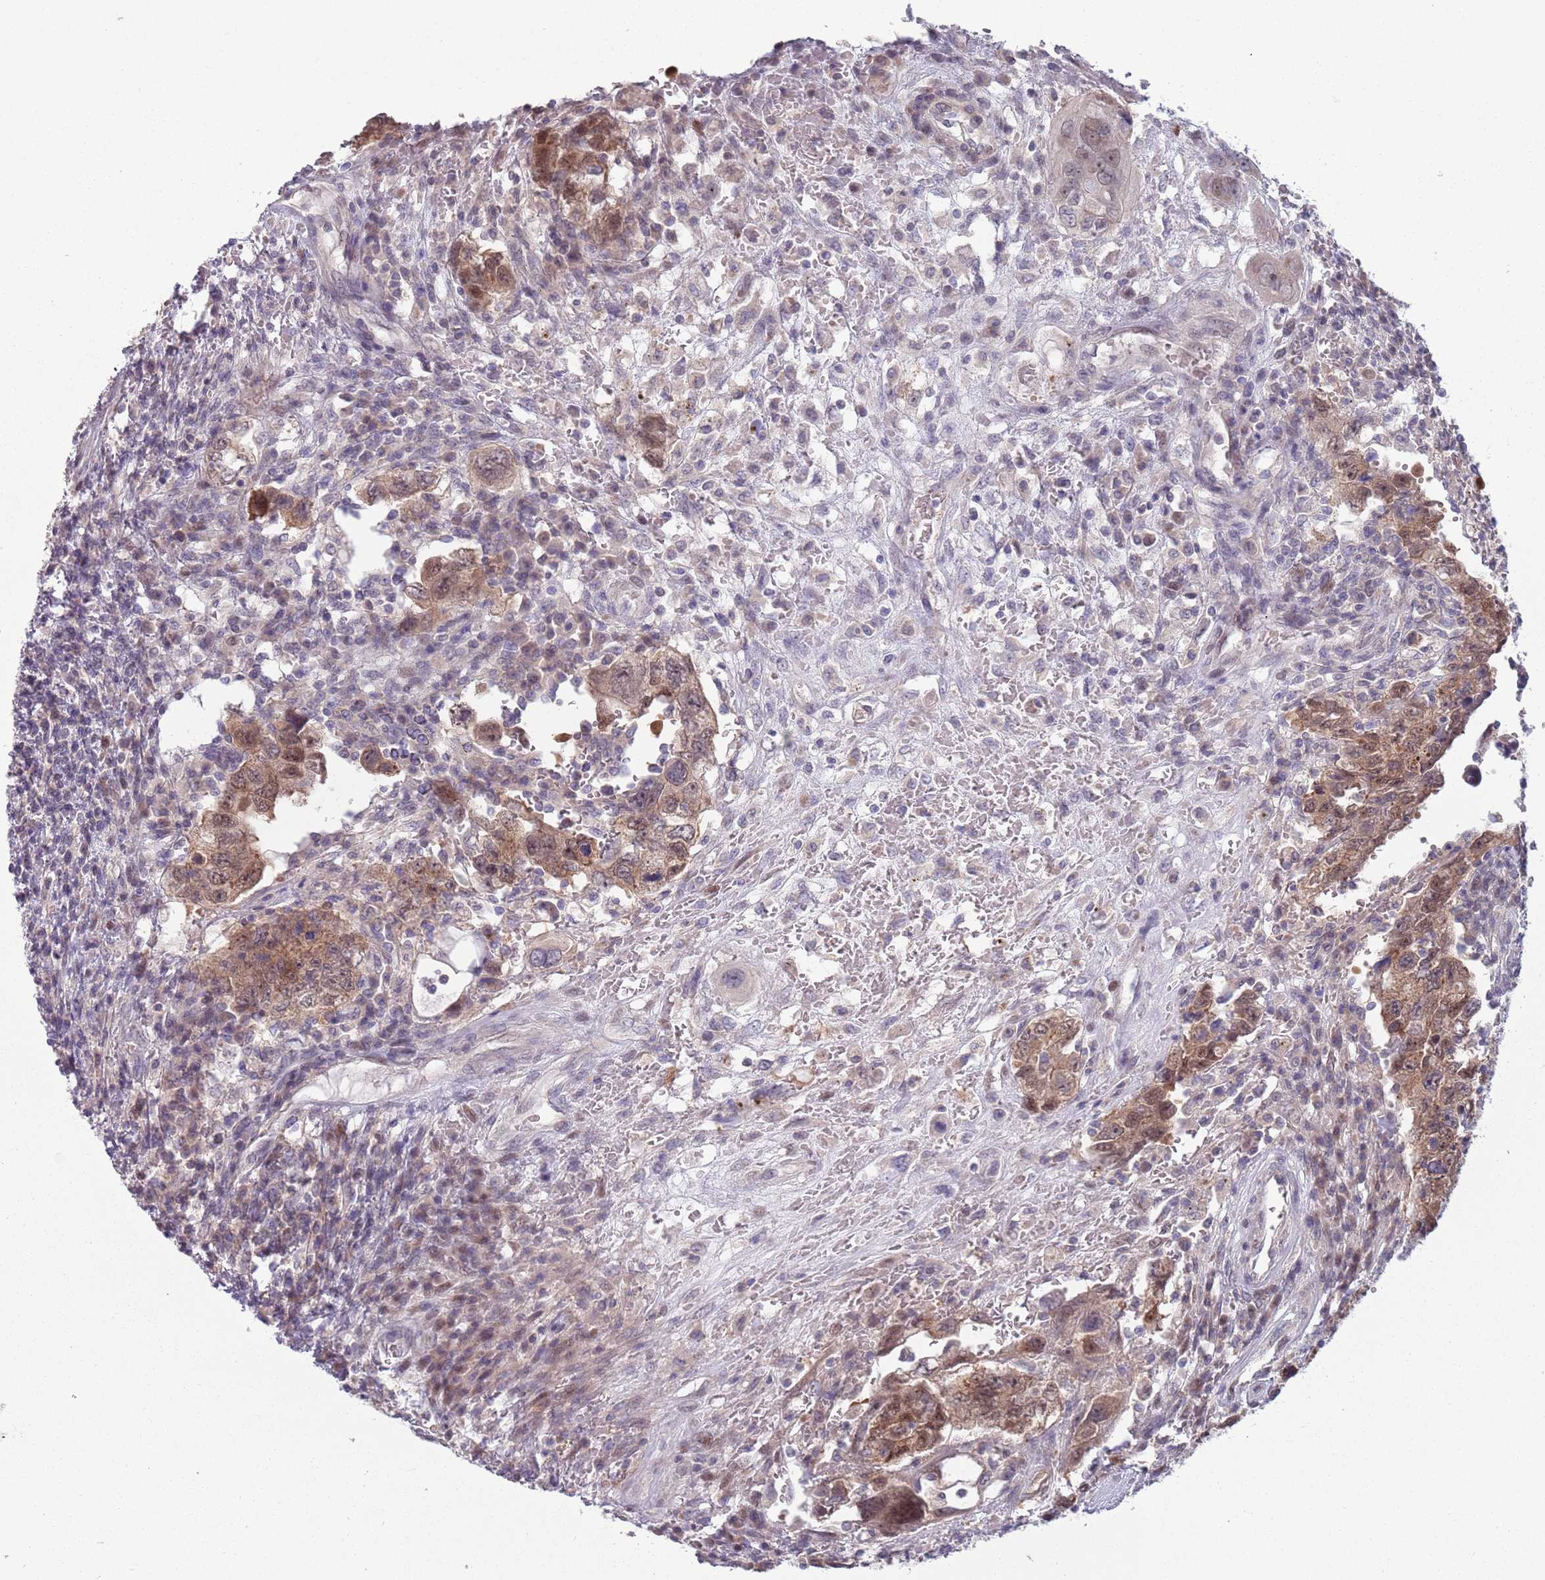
{"staining": {"intensity": "moderate", "quantity": ">75%", "location": "cytoplasmic/membranous"}, "tissue": "testis cancer", "cell_type": "Tumor cells", "image_type": "cancer", "snomed": [{"axis": "morphology", "description": "Carcinoma, Embryonal, NOS"}, {"axis": "topography", "description": "Testis"}], "caption": "Embryonal carcinoma (testis) stained with DAB immunohistochemistry (IHC) reveals medium levels of moderate cytoplasmic/membranous expression in about >75% of tumor cells.", "gene": "CLNS1A", "patient": {"sex": "male", "age": 26}}